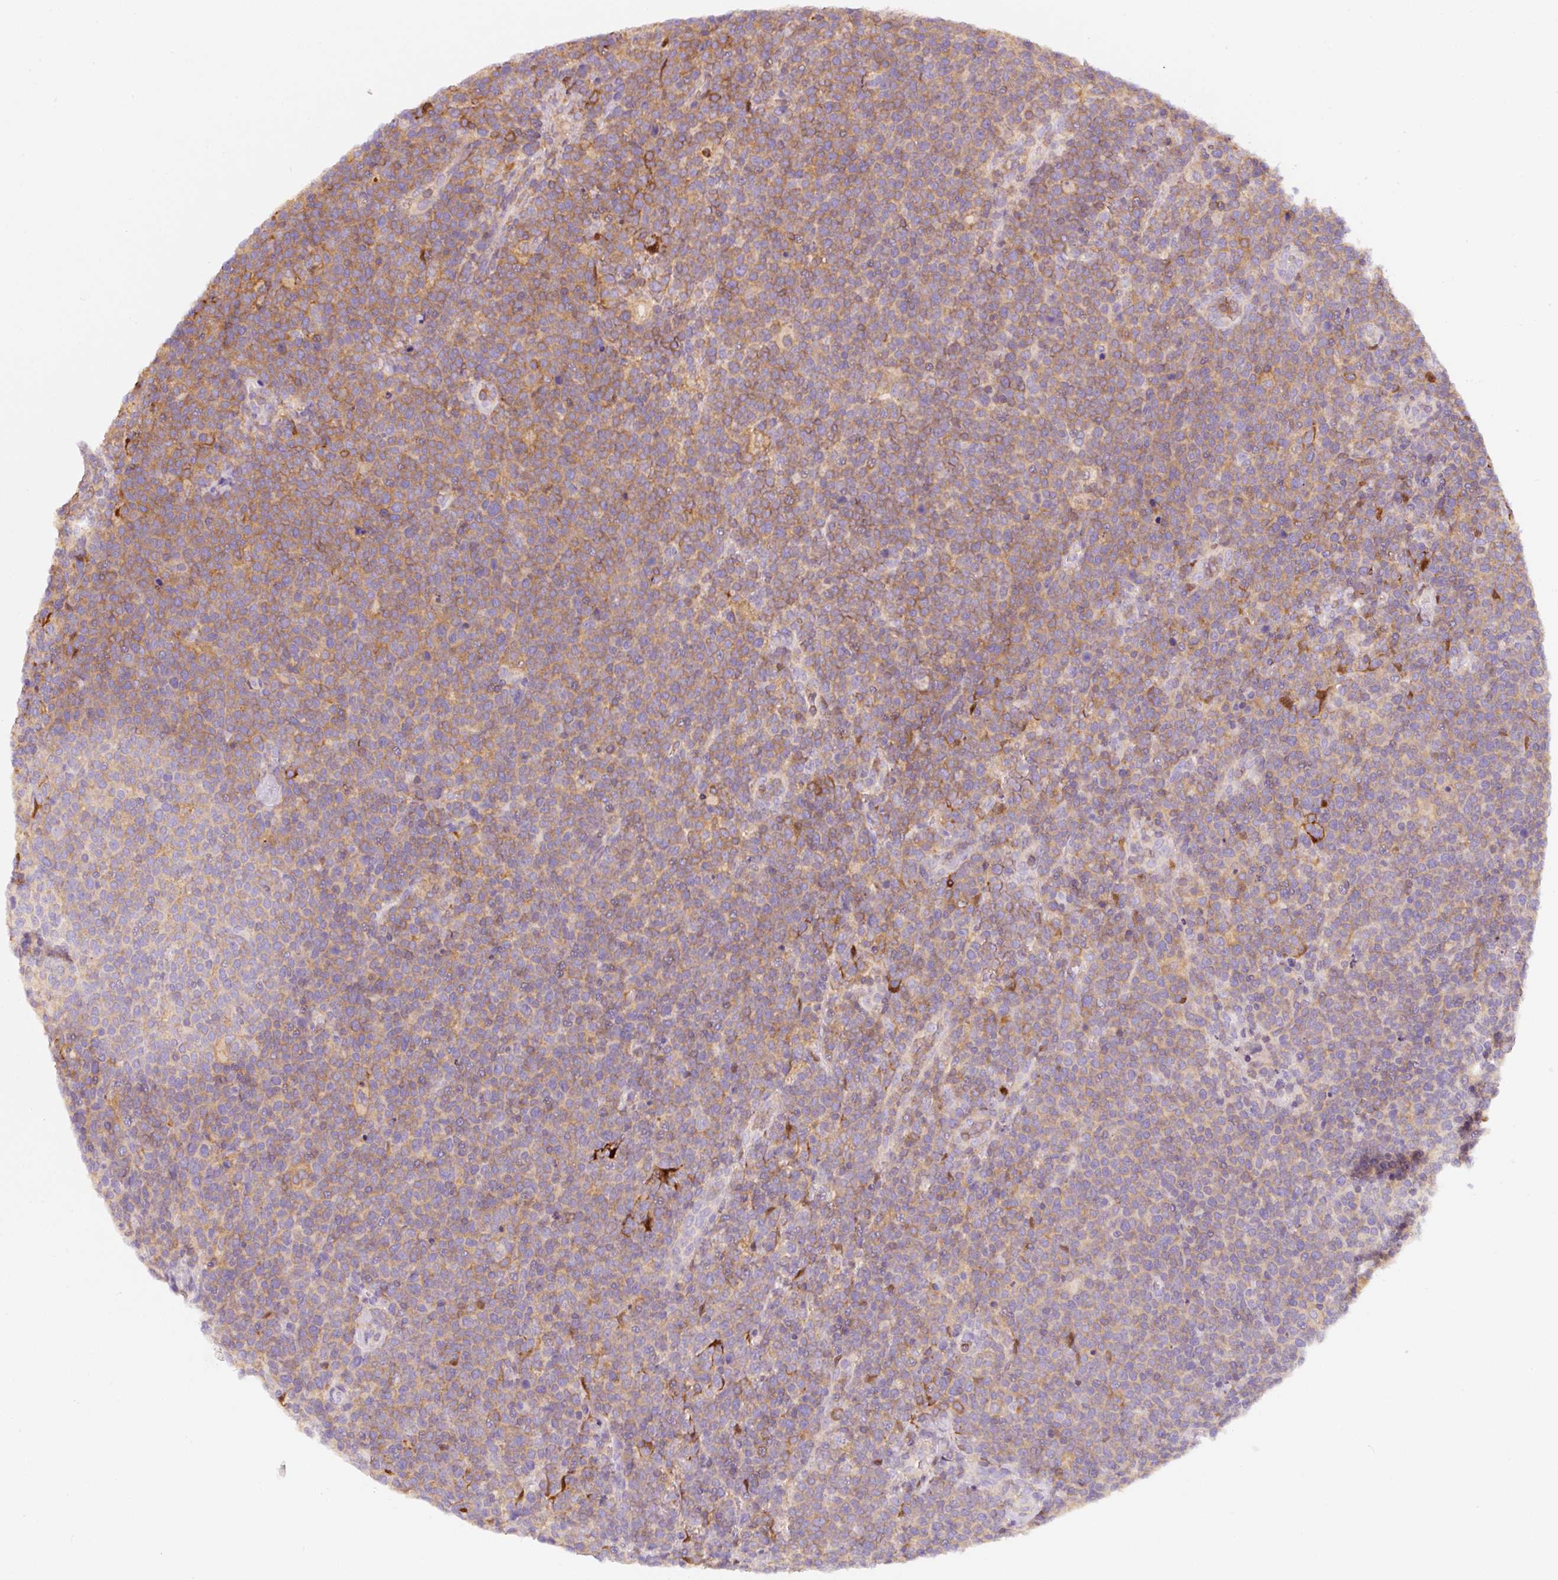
{"staining": {"intensity": "moderate", "quantity": "<25%", "location": "cytoplasmic/membranous"}, "tissue": "lymphoma", "cell_type": "Tumor cells", "image_type": "cancer", "snomed": [{"axis": "morphology", "description": "Malignant lymphoma, non-Hodgkin's type, High grade"}, {"axis": "topography", "description": "Lymph node"}], "caption": "Immunohistochemical staining of human lymphoma shows low levels of moderate cytoplasmic/membranous protein staining in about <25% of tumor cells. The protein of interest is stained brown, and the nuclei are stained in blue (DAB (3,3'-diaminobenzidine) IHC with brightfield microscopy, high magnification).", "gene": "IQGAP2", "patient": {"sex": "male", "age": 61}}